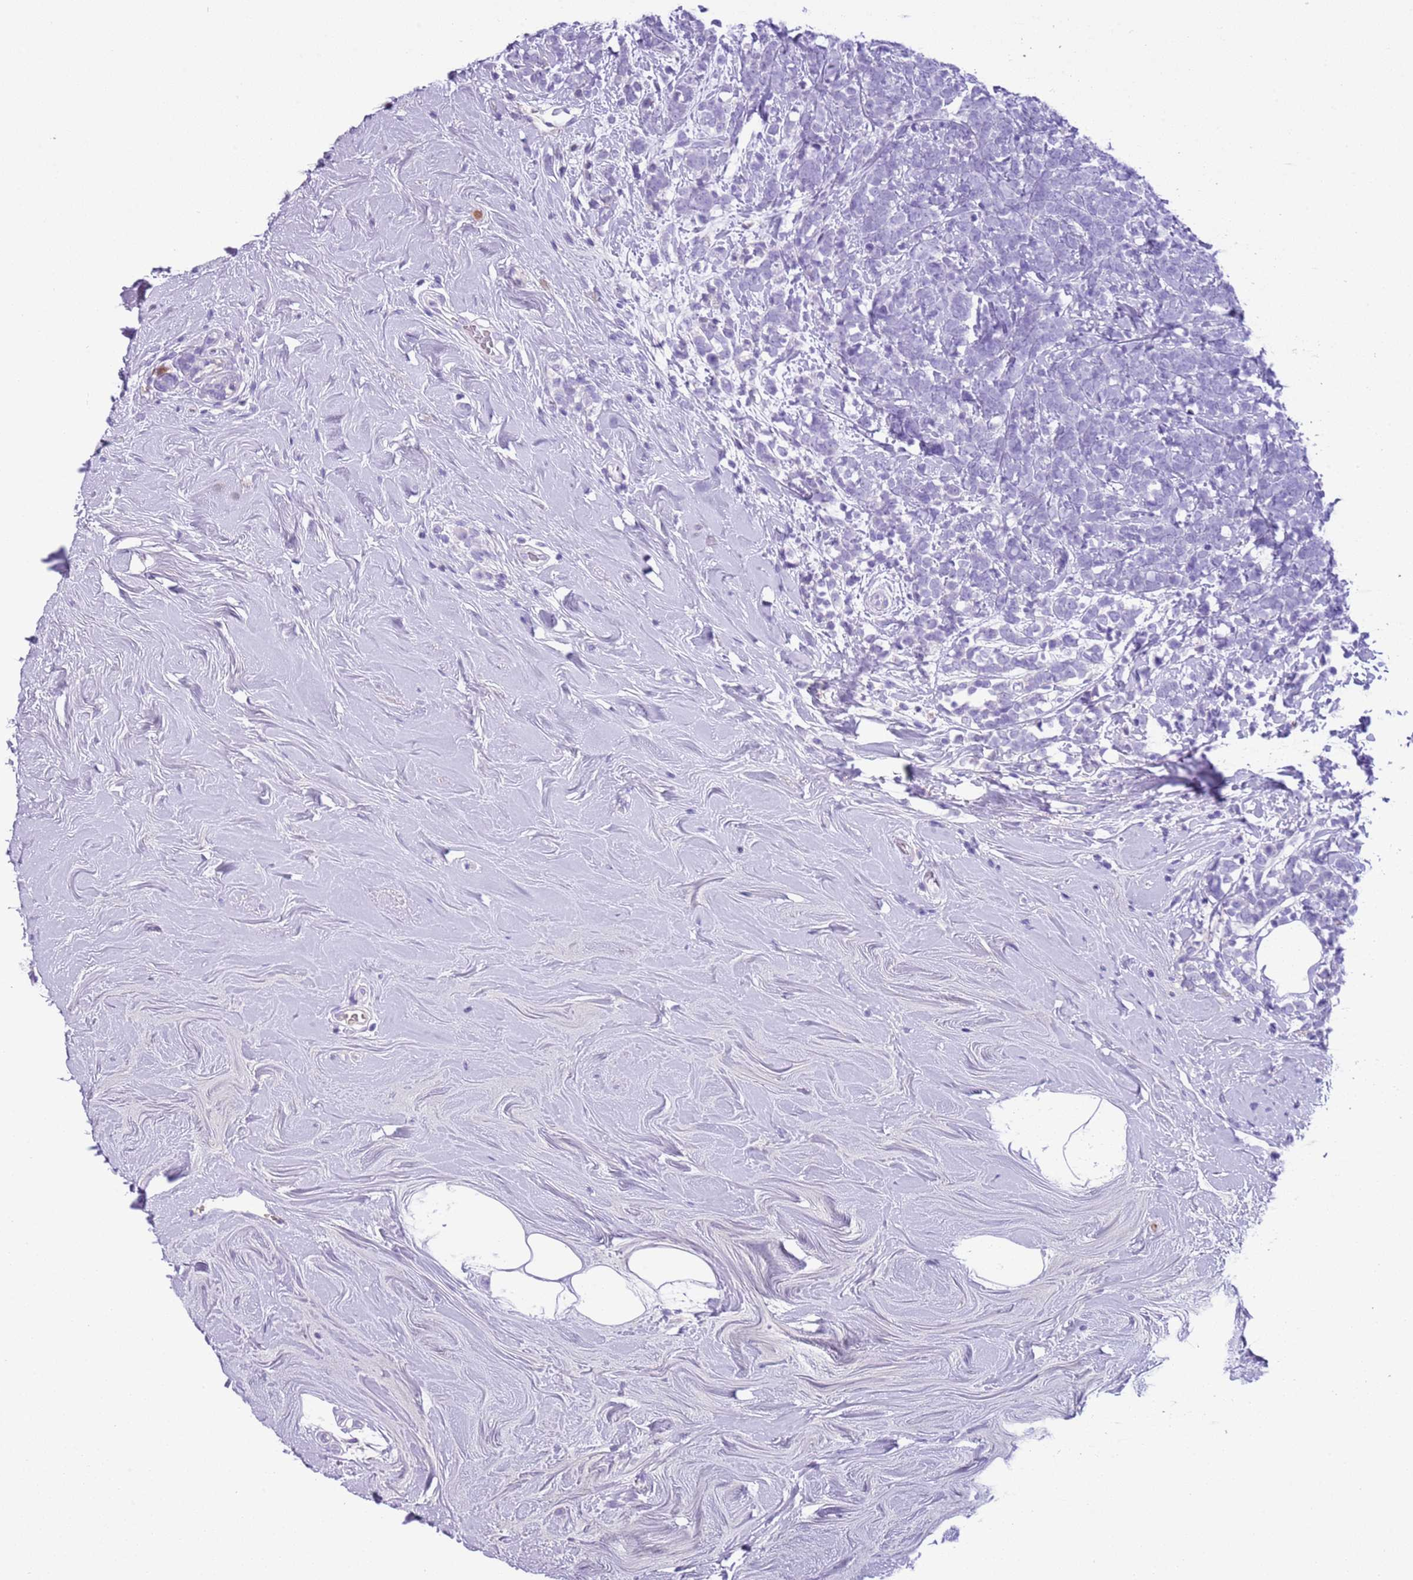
{"staining": {"intensity": "negative", "quantity": "none", "location": "none"}, "tissue": "breast cancer", "cell_type": "Tumor cells", "image_type": "cancer", "snomed": [{"axis": "morphology", "description": "Lobular carcinoma"}, {"axis": "topography", "description": "Breast"}], "caption": "This is an IHC histopathology image of breast lobular carcinoma. There is no staining in tumor cells.", "gene": "IGKV3D-11", "patient": {"sex": "female", "age": 58}}